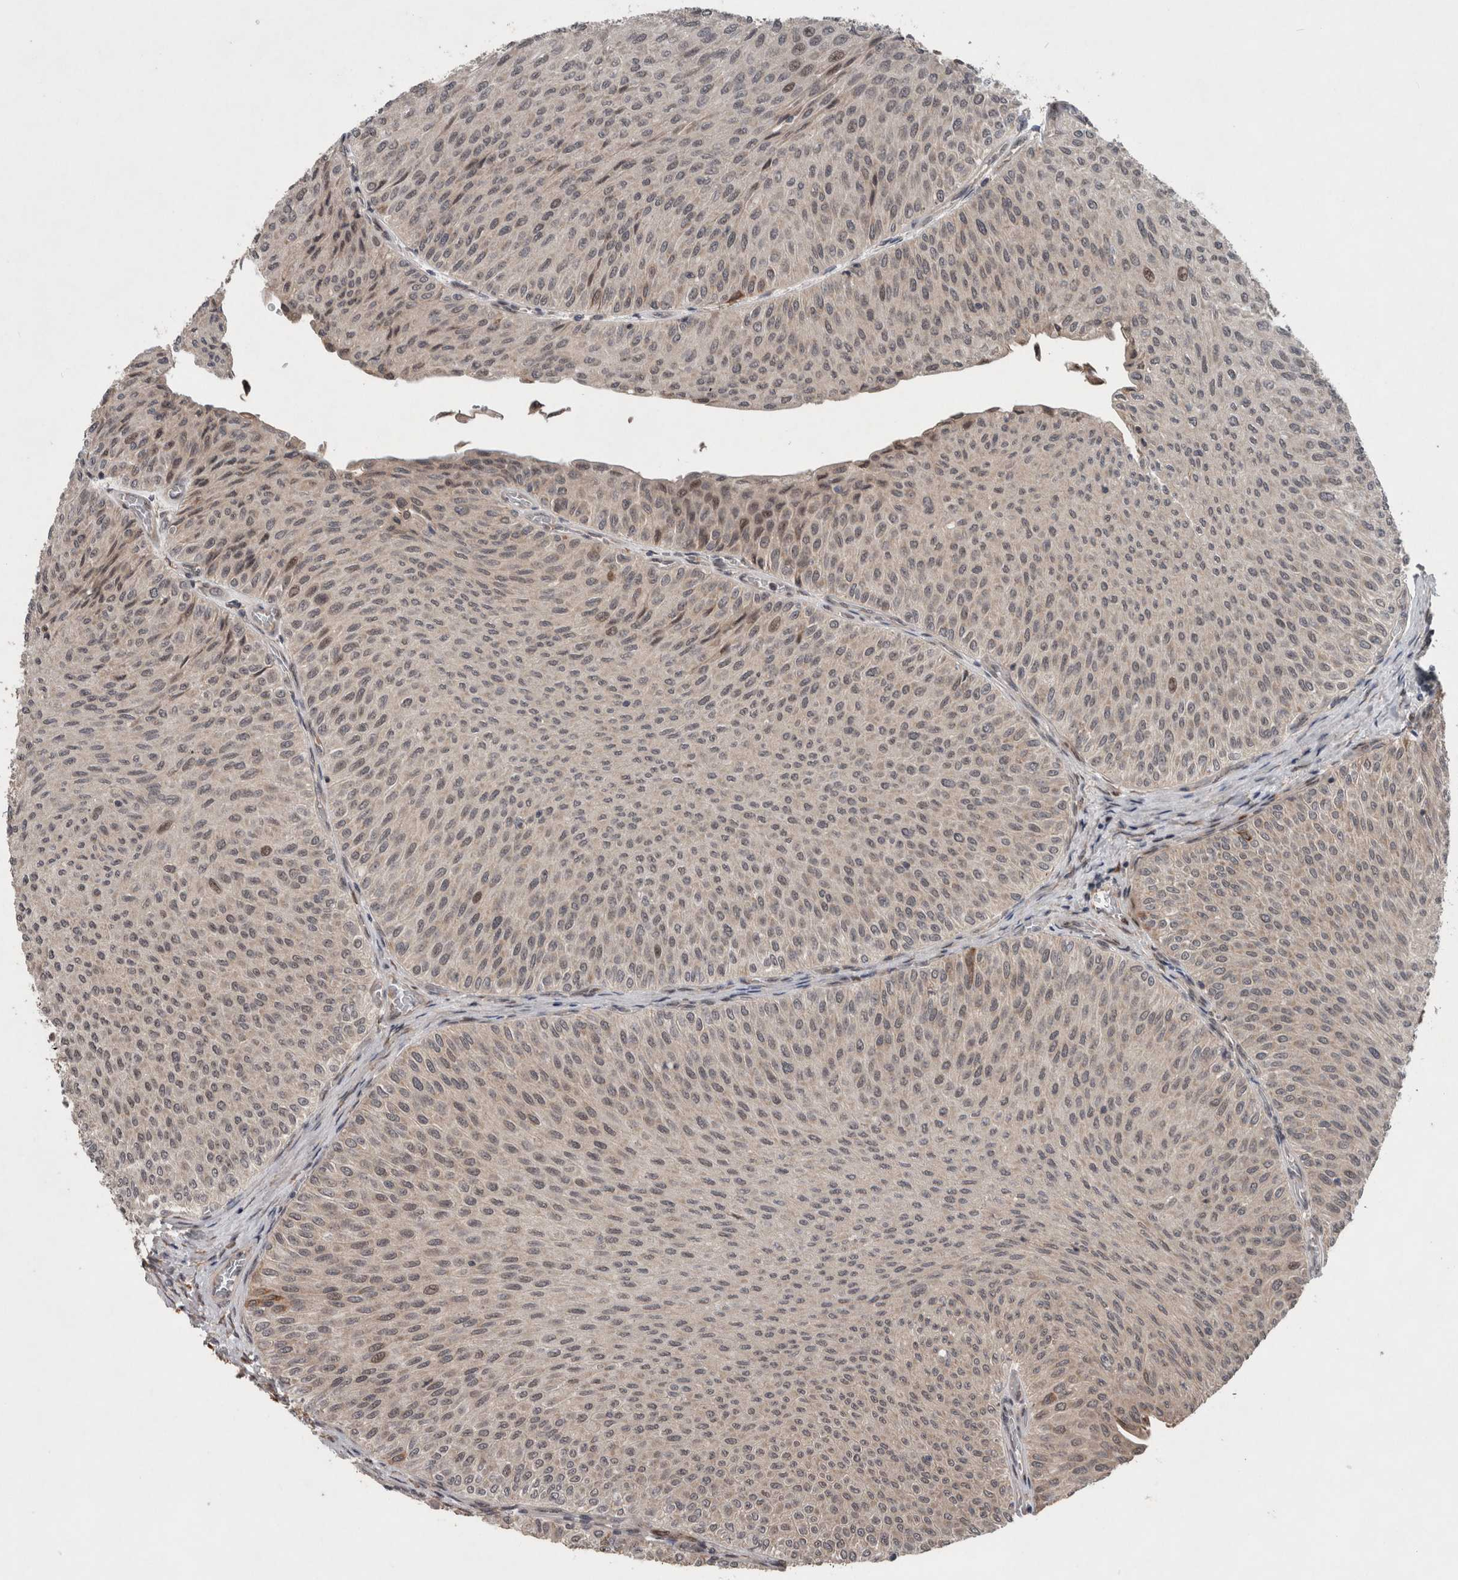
{"staining": {"intensity": "weak", "quantity": "<25%", "location": "cytoplasmic/membranous,nuclear"}, "tissue": "urothelial cancer", "cell_type": "Tumor cells", "image_type": "cancer", "snomed": [{"axis": "morphology", "description": "Urothelial carcinoma, Low grade"}, {"axis": "topography", "description": "Urinary bladder"}], "caption": "Immunohistochemistry (IHC) histopathology image of human low-grade urothelial carcinoma stained for a protein (brown), which reveals no expression in tumor cells. Brightfield microscopy of immunohistochemistry (IHC) stained with DAB (3,3'-diaminobenzidine) (brown) and hematoxylin (blue), captured at high magnification.", "gene": "GIMAP6", "patient": {"sex": "male", "age": 78}}